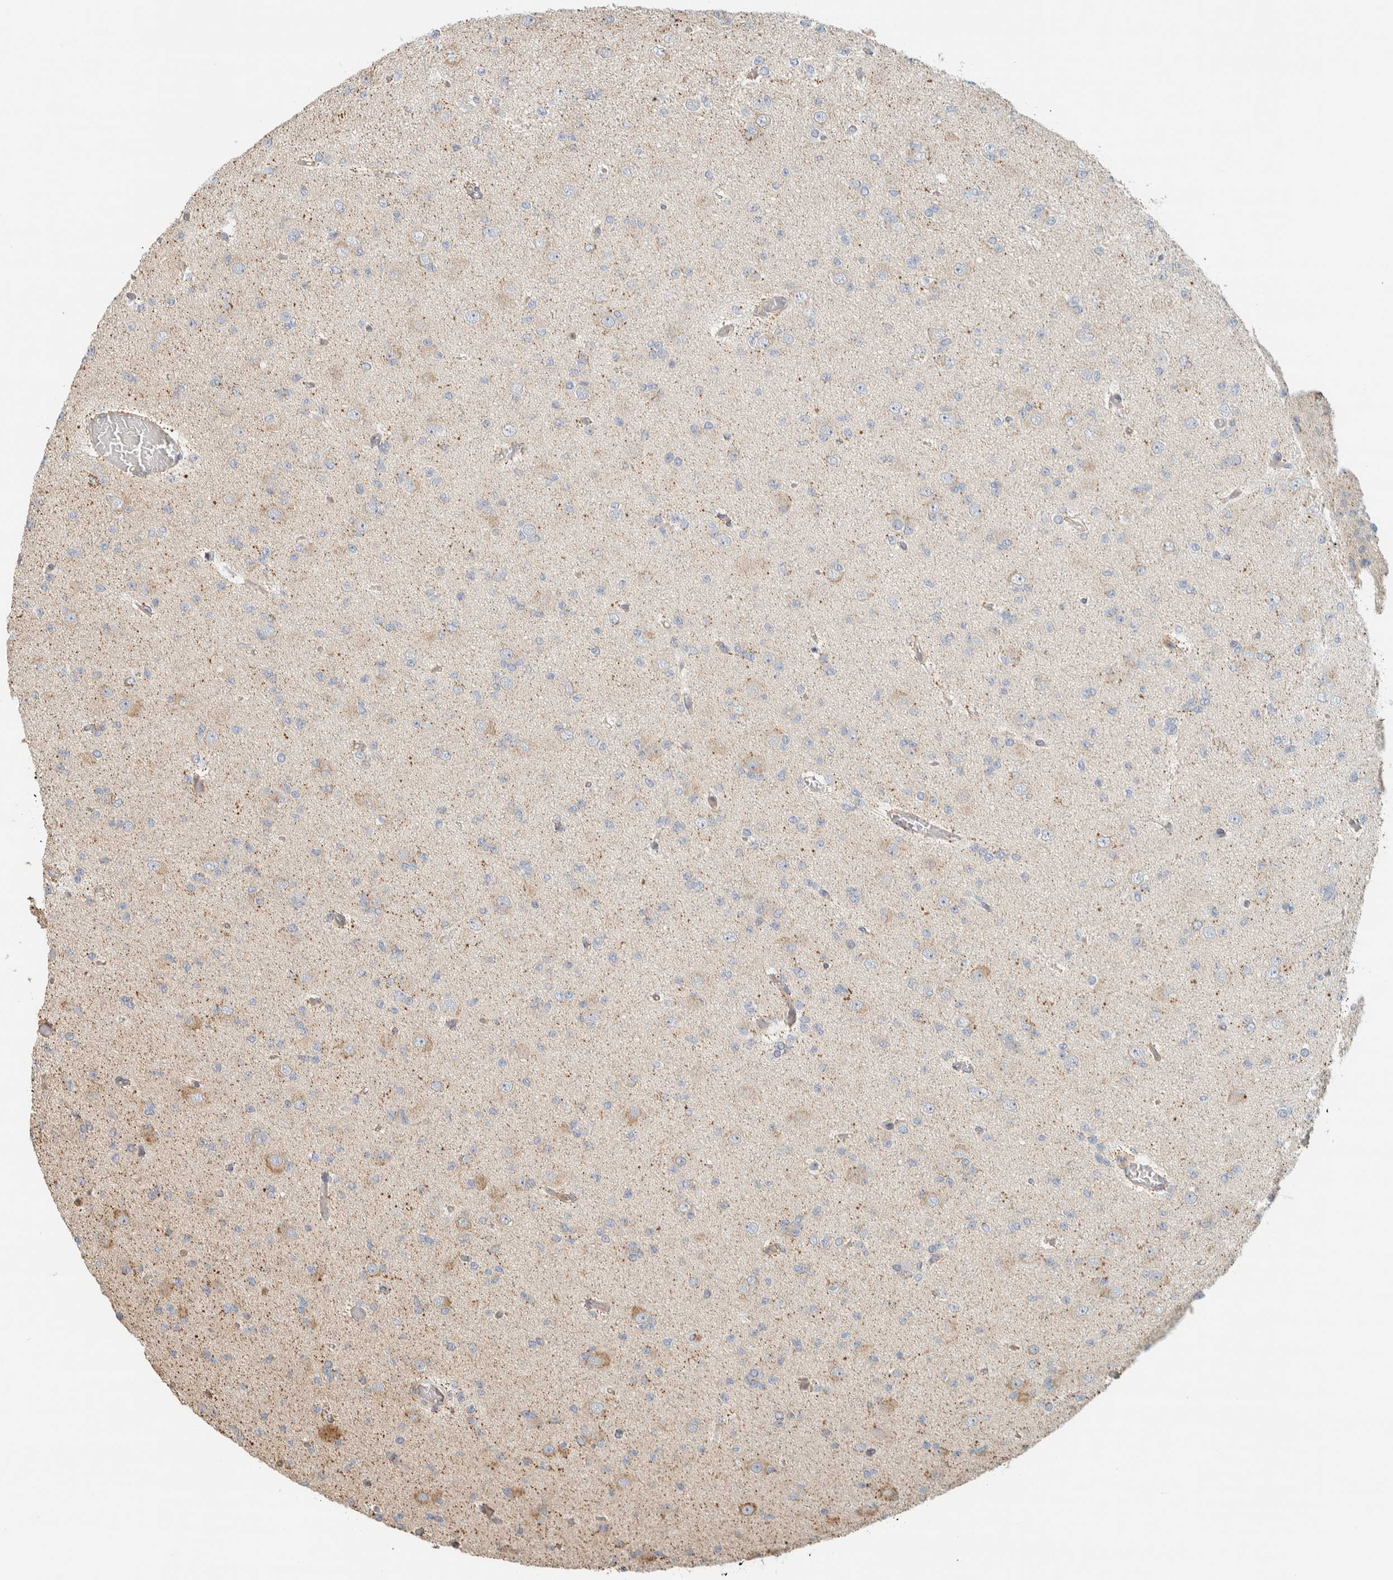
{"staining": {"intensity": "negative", "quantity": "none", "location": "none"}, "tissue": "glioma", "cell_type": "Tumor cells", "image_type": "cancer", "snomed": [{"axis": "morphology", "description": "Glioma, malignant, Low grade"}, {"axis": "topography", "description": "Brain"}], "caption": "The micrograph shows no staining of tumor cells in glioma.", "gene": "RAB11FIP1", "patient": {"sex": "female", "age": 22}}